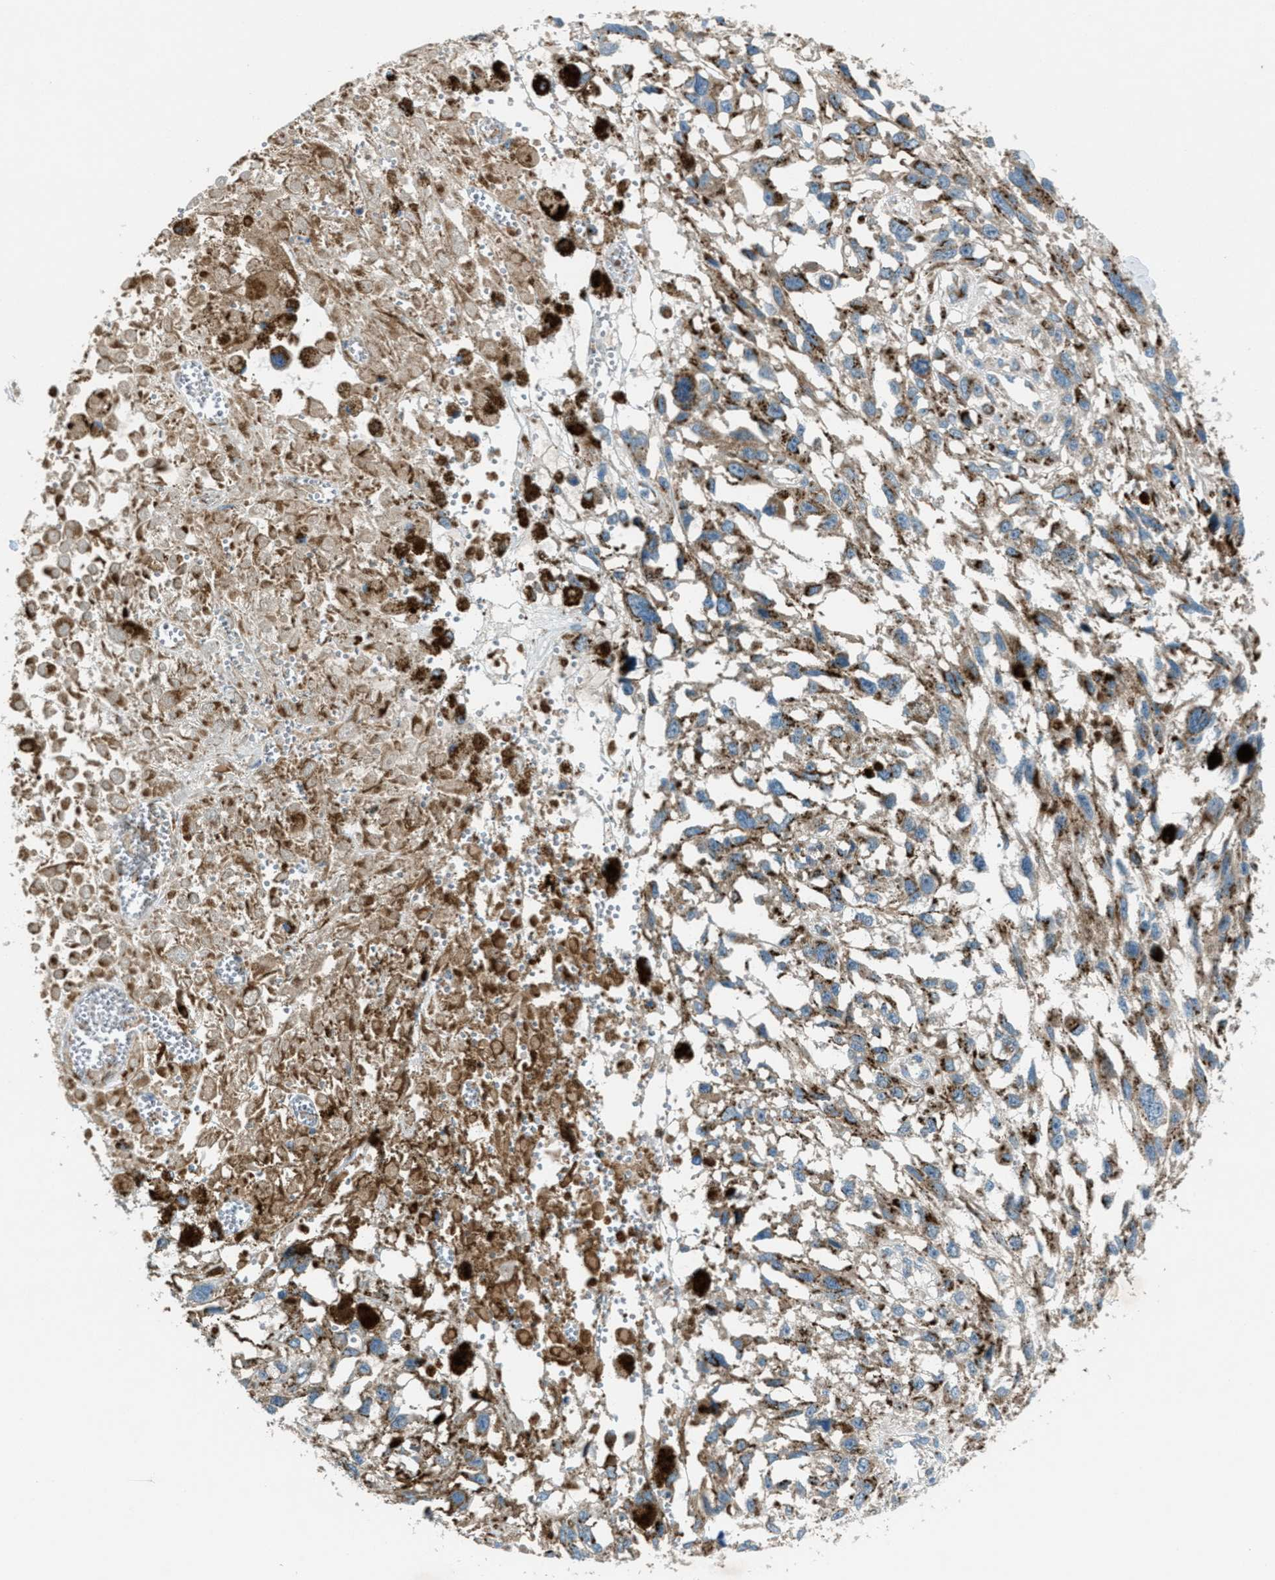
{"staining": {"intensity": "moderate", "quantity": "25%-75%", "location": "cytoplasmic/membranous"}, "tissue": "melanoma", "cell_type": "Tumor cells", "image_type": "cancer", "snomed": [{"axis": "morphology", "description": "Malignant melanoma, Metastatic site"}, {"axis": "topography", "description": "Lymph node"}], "caption": "Melanoma stained with DAB (3,3'-diaminobenzidine) immunohistochemistry (IHC) reveals medium levels of moderate cytoplasmic/membranous staining in approximately 25%-75% of tumor cells. (DAB (3,3'-diaminobenzidine) = brown stain, brightfield microscopy at high magnification).", "gene": "BCKDK", "patient": {"sex": "male", "age": 59}}